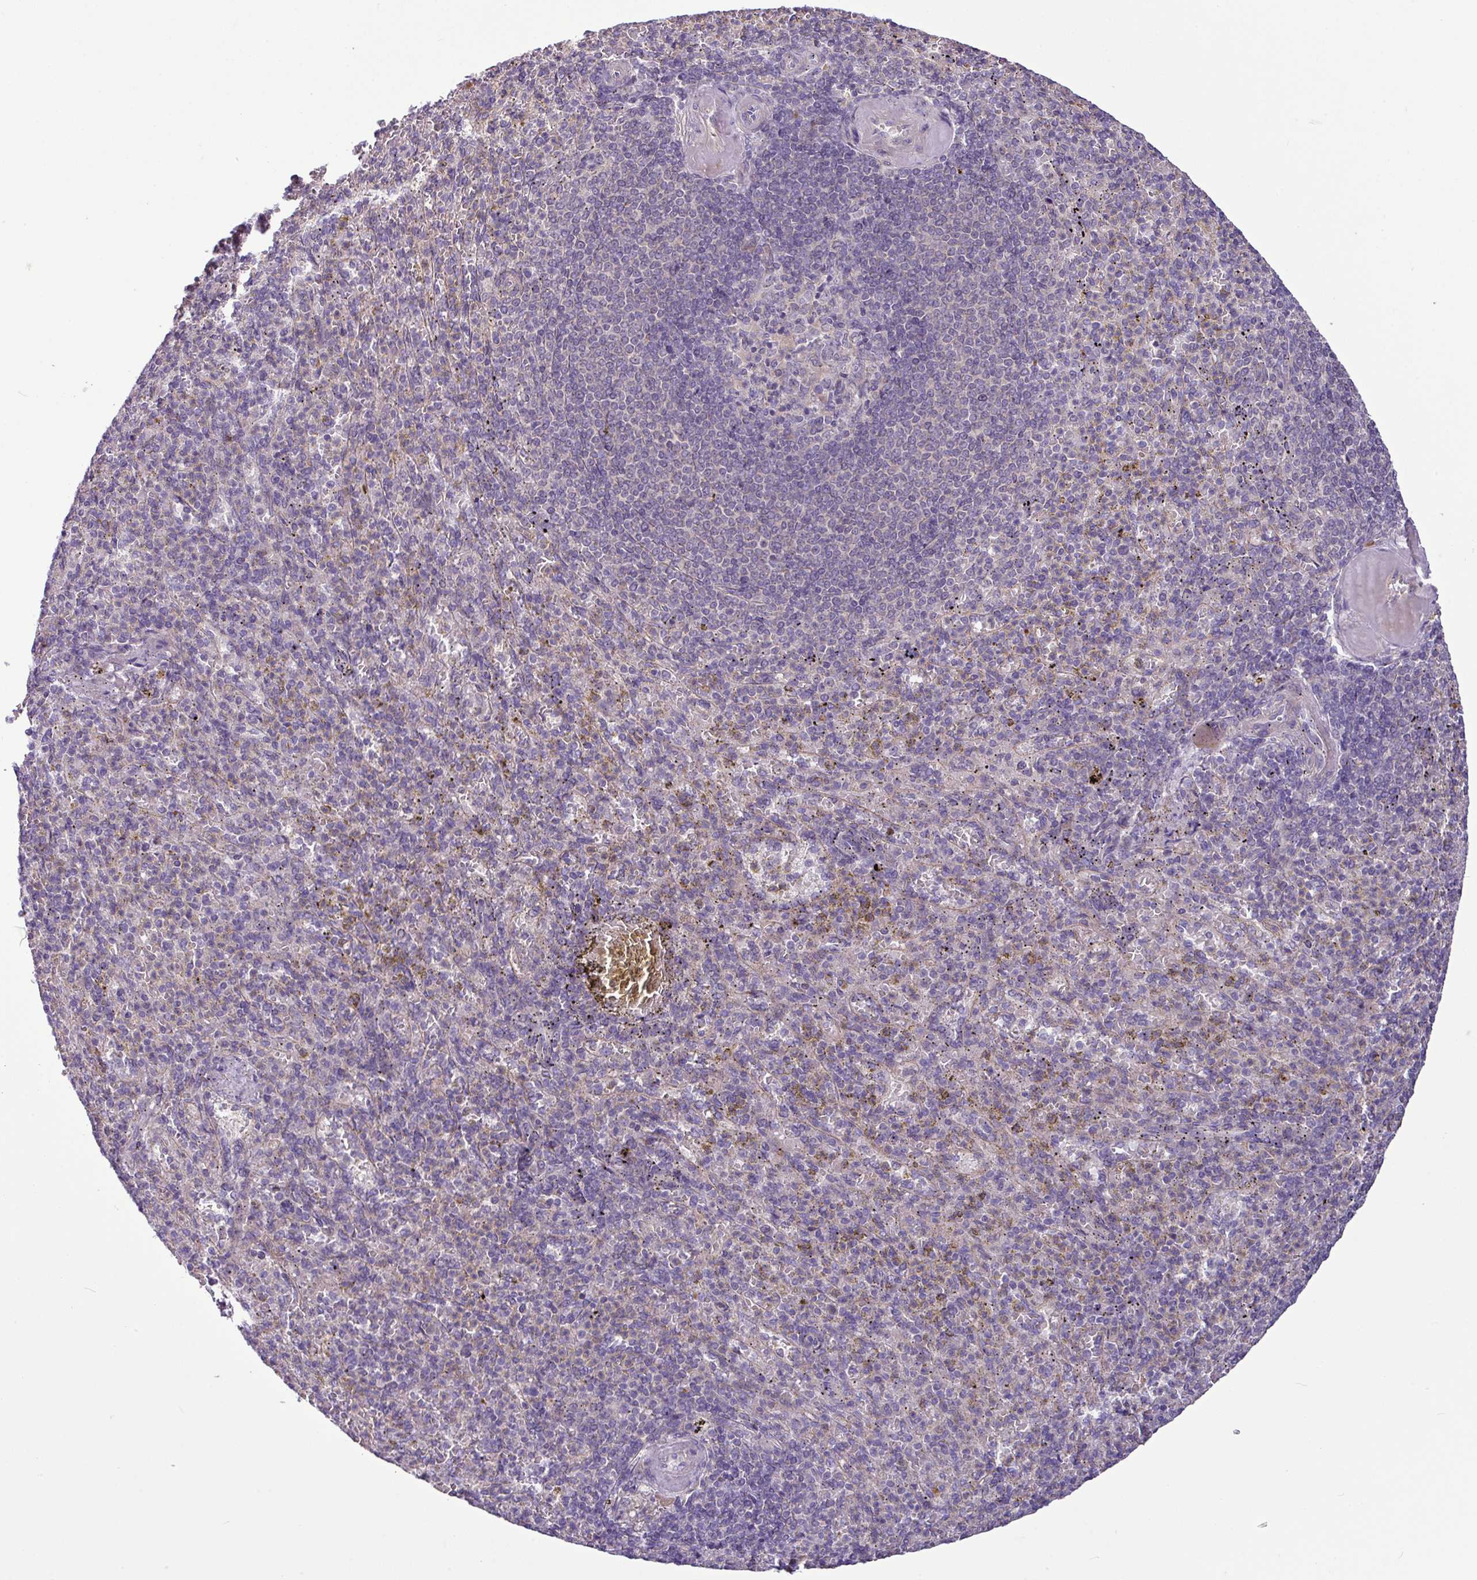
{"staining": {"intensity": "negative", "quantity": "none", "location": "none"}, "tissue": "spleen", "cell_type": "Cells in red pulp", "image_type": "normal", "snomed": [{"axis": "morphology", "description": "Normal tissue, NOS"}, {"axis": "topography", "description": "Spleen"}], "caption": "Immunohistochemical staining of unremarkable human spleen demonstrates no significant positivity in cells in red pulp.", "gene": "XIAP", "patient": {"sex": "female", "age": 74}}